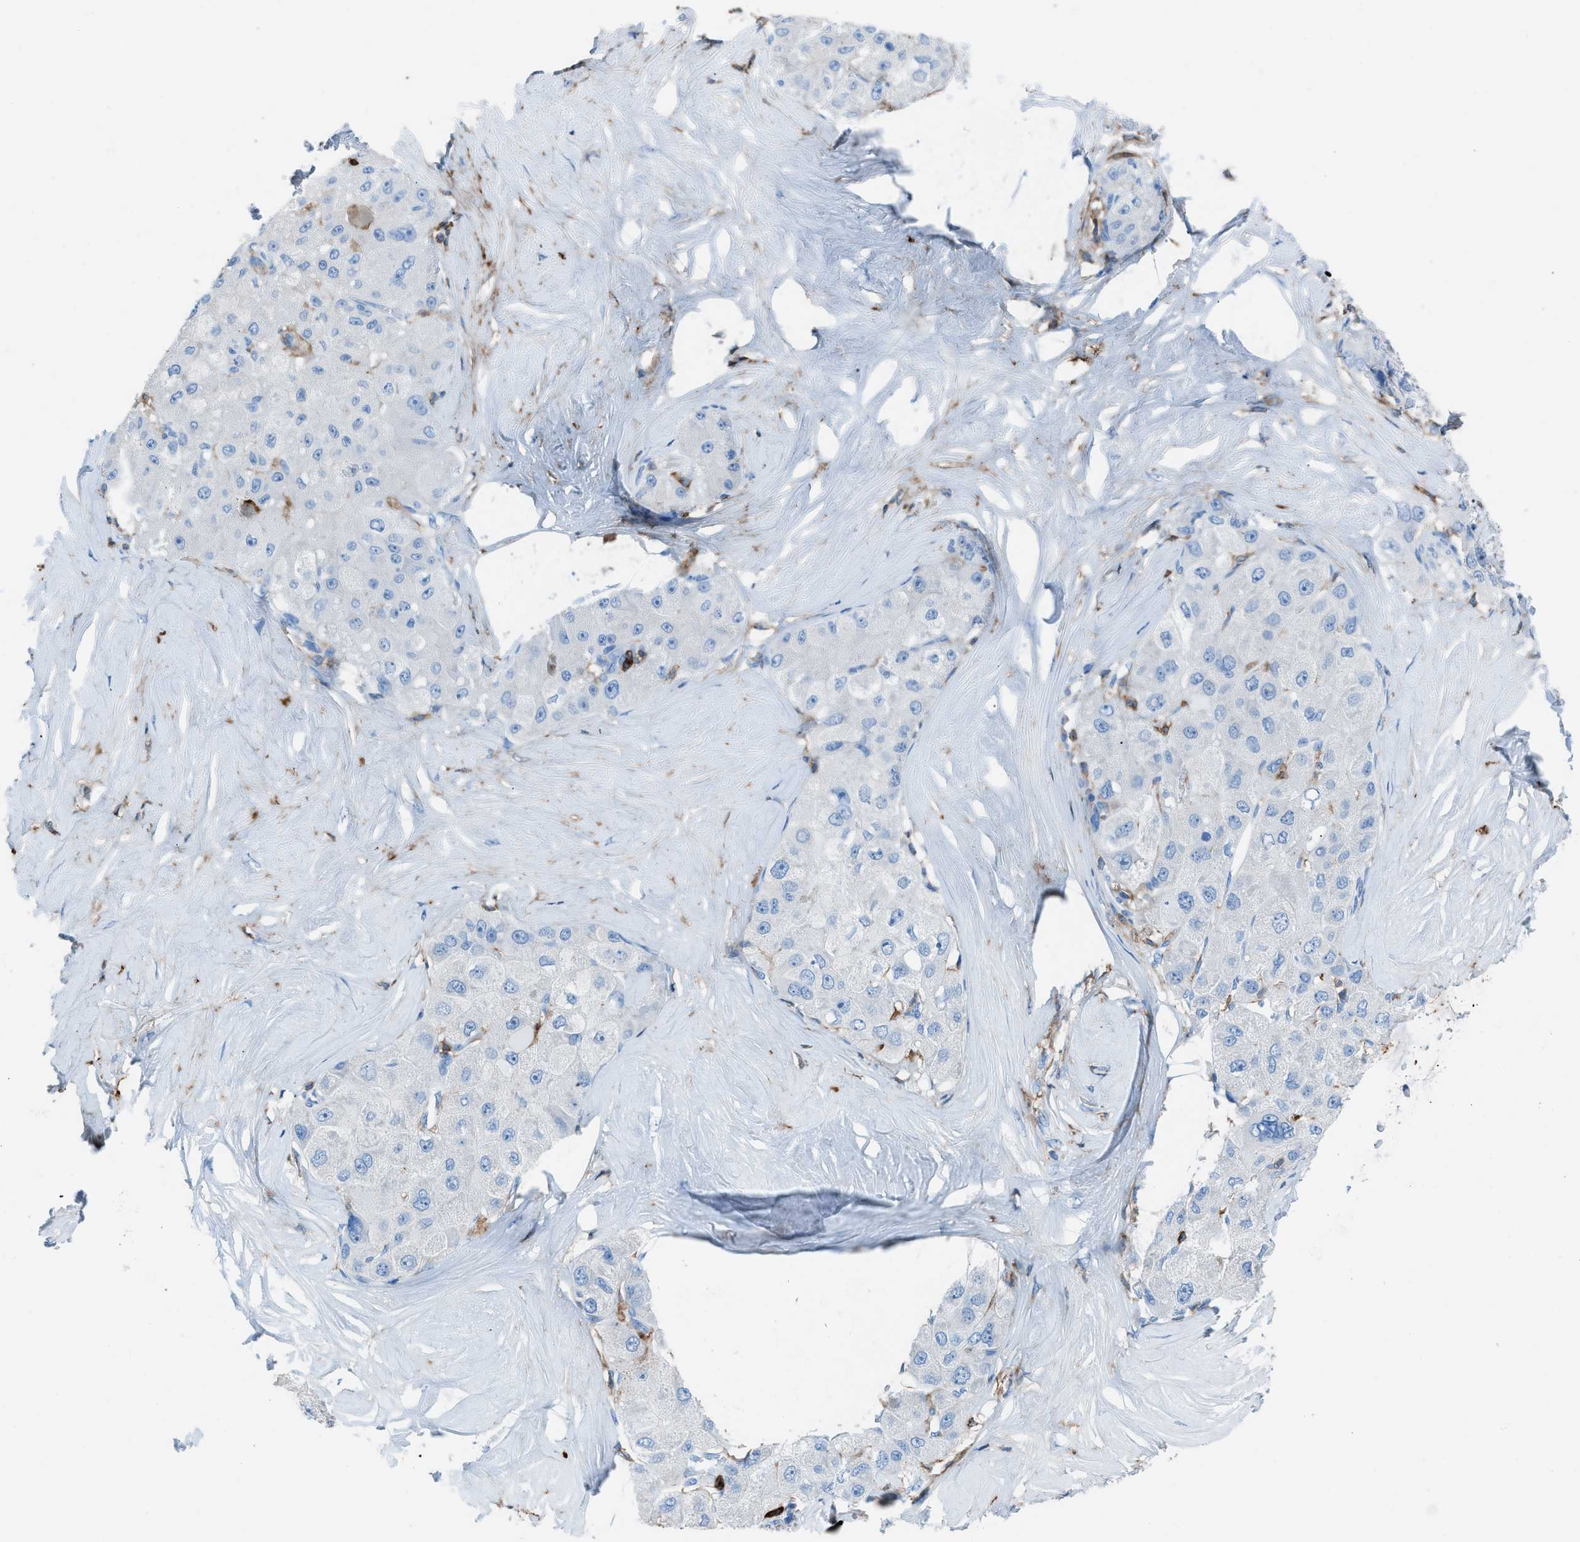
{"staining": {"intensity": "negative", "quantity": "none", "location": "none"}, "tissue": "liver cancer", "cell_type": "Tumor cells", "image_type": "cancer", "snomed": [{"axis": "morphology", "description": "Carcinoma, Hepatocellular, NOS"}, {"axis": "topography", "description": "Liver"}], "caption": "A photomicrograph of human hepatocellular carcinoma (liver) is negative for staining in tumor cells. Brightfield microscopy of immunohistochemistry stained with DAB (3,3'-diaminobenzidine) (brown) and hematoxylin (blue), captured at high magnification.", "gene": "ITGB2", "patient": {"sex": "male", "age": 80}}